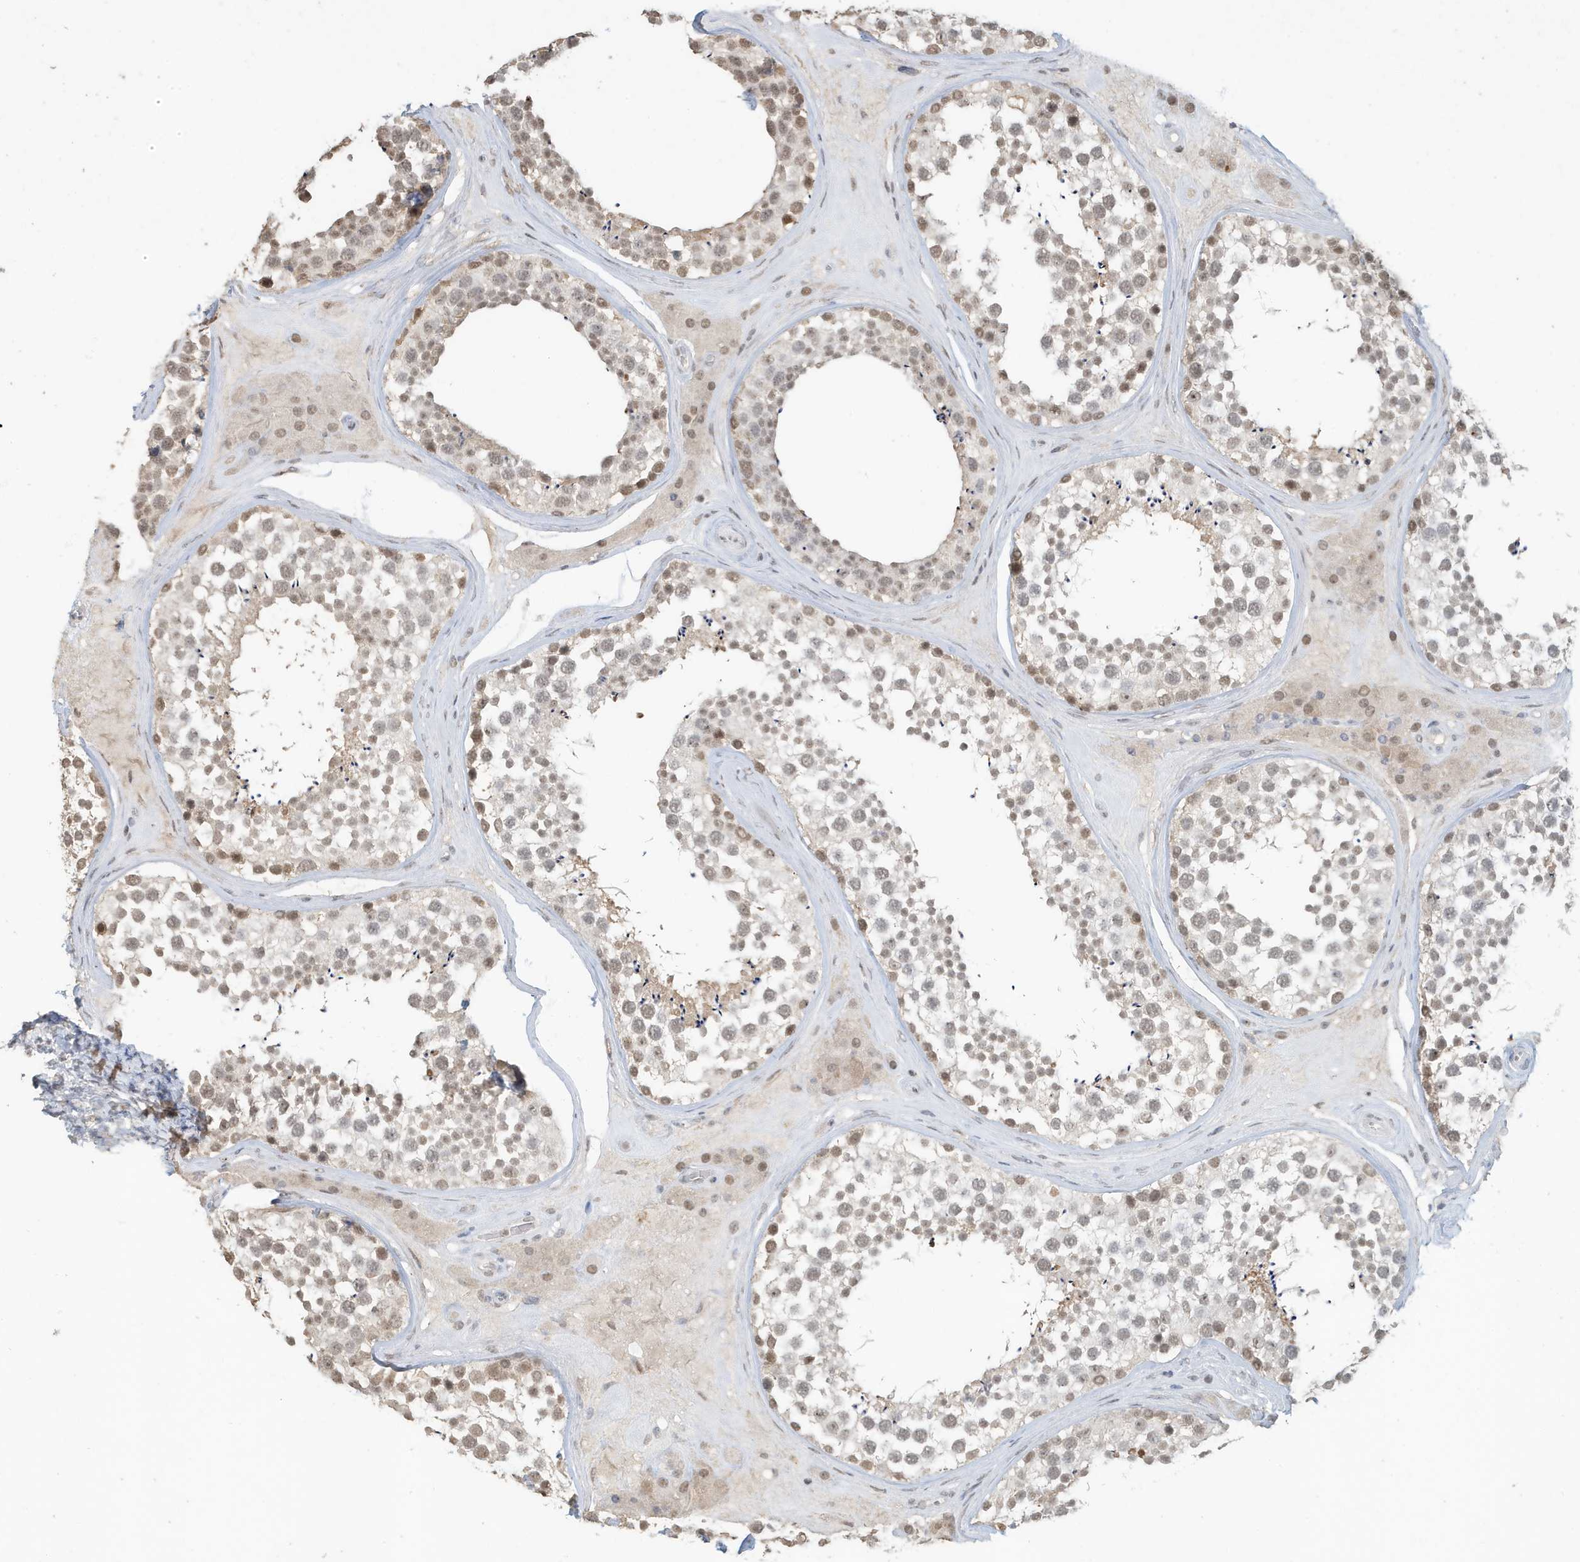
{"staining": {"intensity": "moderate", "quantity": "25%-75%", "location": "nuclear"}, "tissue": "testis", "cell_type": "Cells in seminiferous ducts", "image_type": "normal", "snomed": [{"axis": "morphology", "description": "Normal tissue, NOS"}, {"axis": "topography", "description": "Testis"}], "caption": "Immunohistochemical staining of benign testis displays moderate nuclear protein staining in approximately 25%-75% of cells in seminiferous ducts. Immunohistochemistry stains the protein in brown and the nuclei are stained blue.", "gene": "DEFA1", "patient": {"sex": "male", "age": 46}}